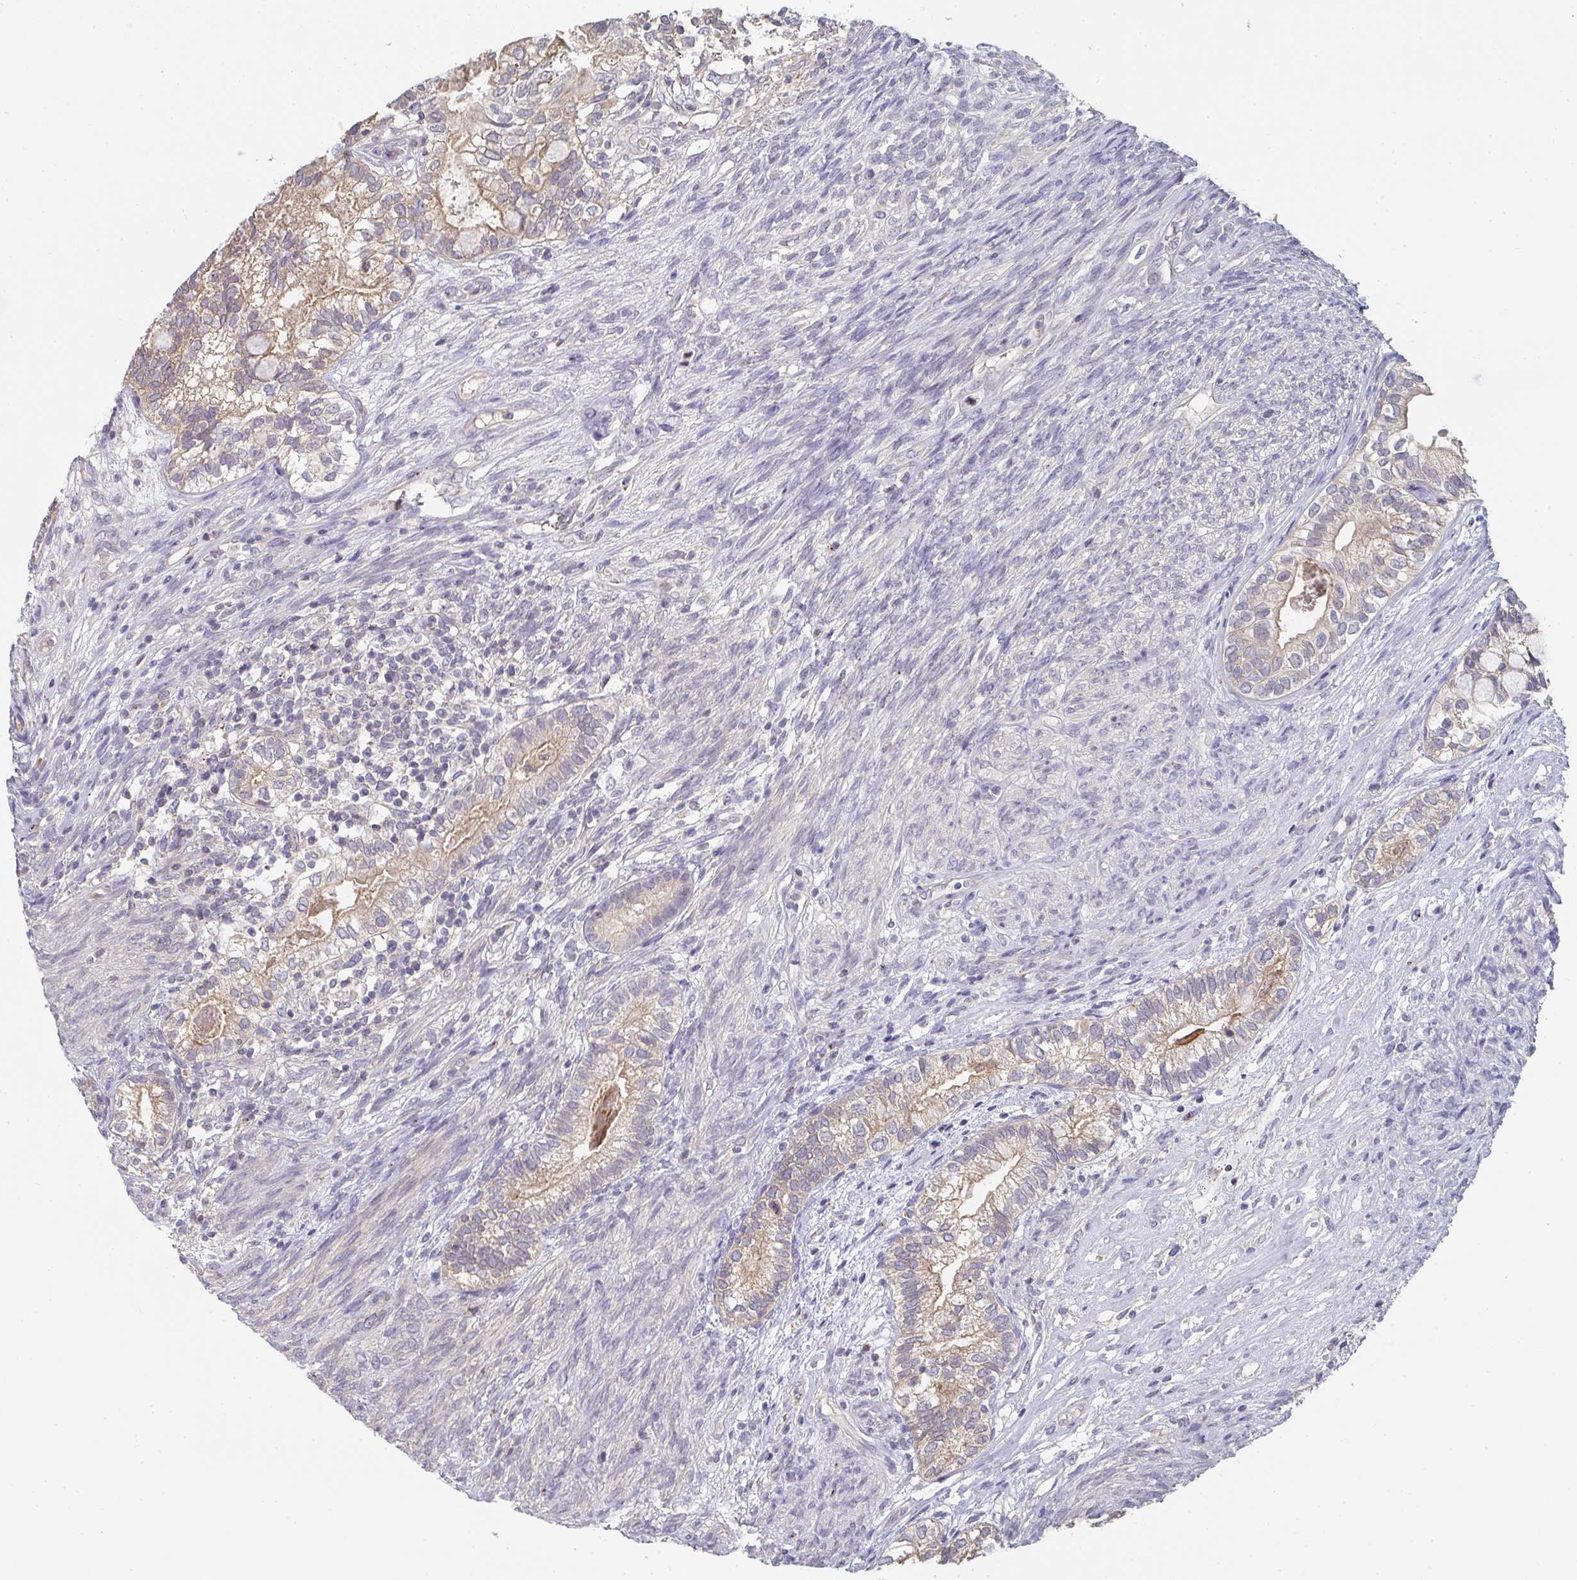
{"staining": {"intensity": "weak", "quantity": "25%-75%", "location": "cytoplasmic/membranous"}, "tissue": "testis cancer", "cell_type": "Tumor cells", "image_type": "cancer", "snomed": [{"axis": "morphology", "description": "Seminoma, NOS"}, {"axis": "morphology", "description": "Carcinoma, Embryonal, NOS"}, {"axis": "topography", "description": "Testis"}], "caption": "About 25%-75% of tumor cells in testis cancer show weak cytoplasmic/membranous protein positivity as visualized by brown immunohistochemical staining.", "gene": "CHMP5", "patient": {"sex": "male", "age": 41}}